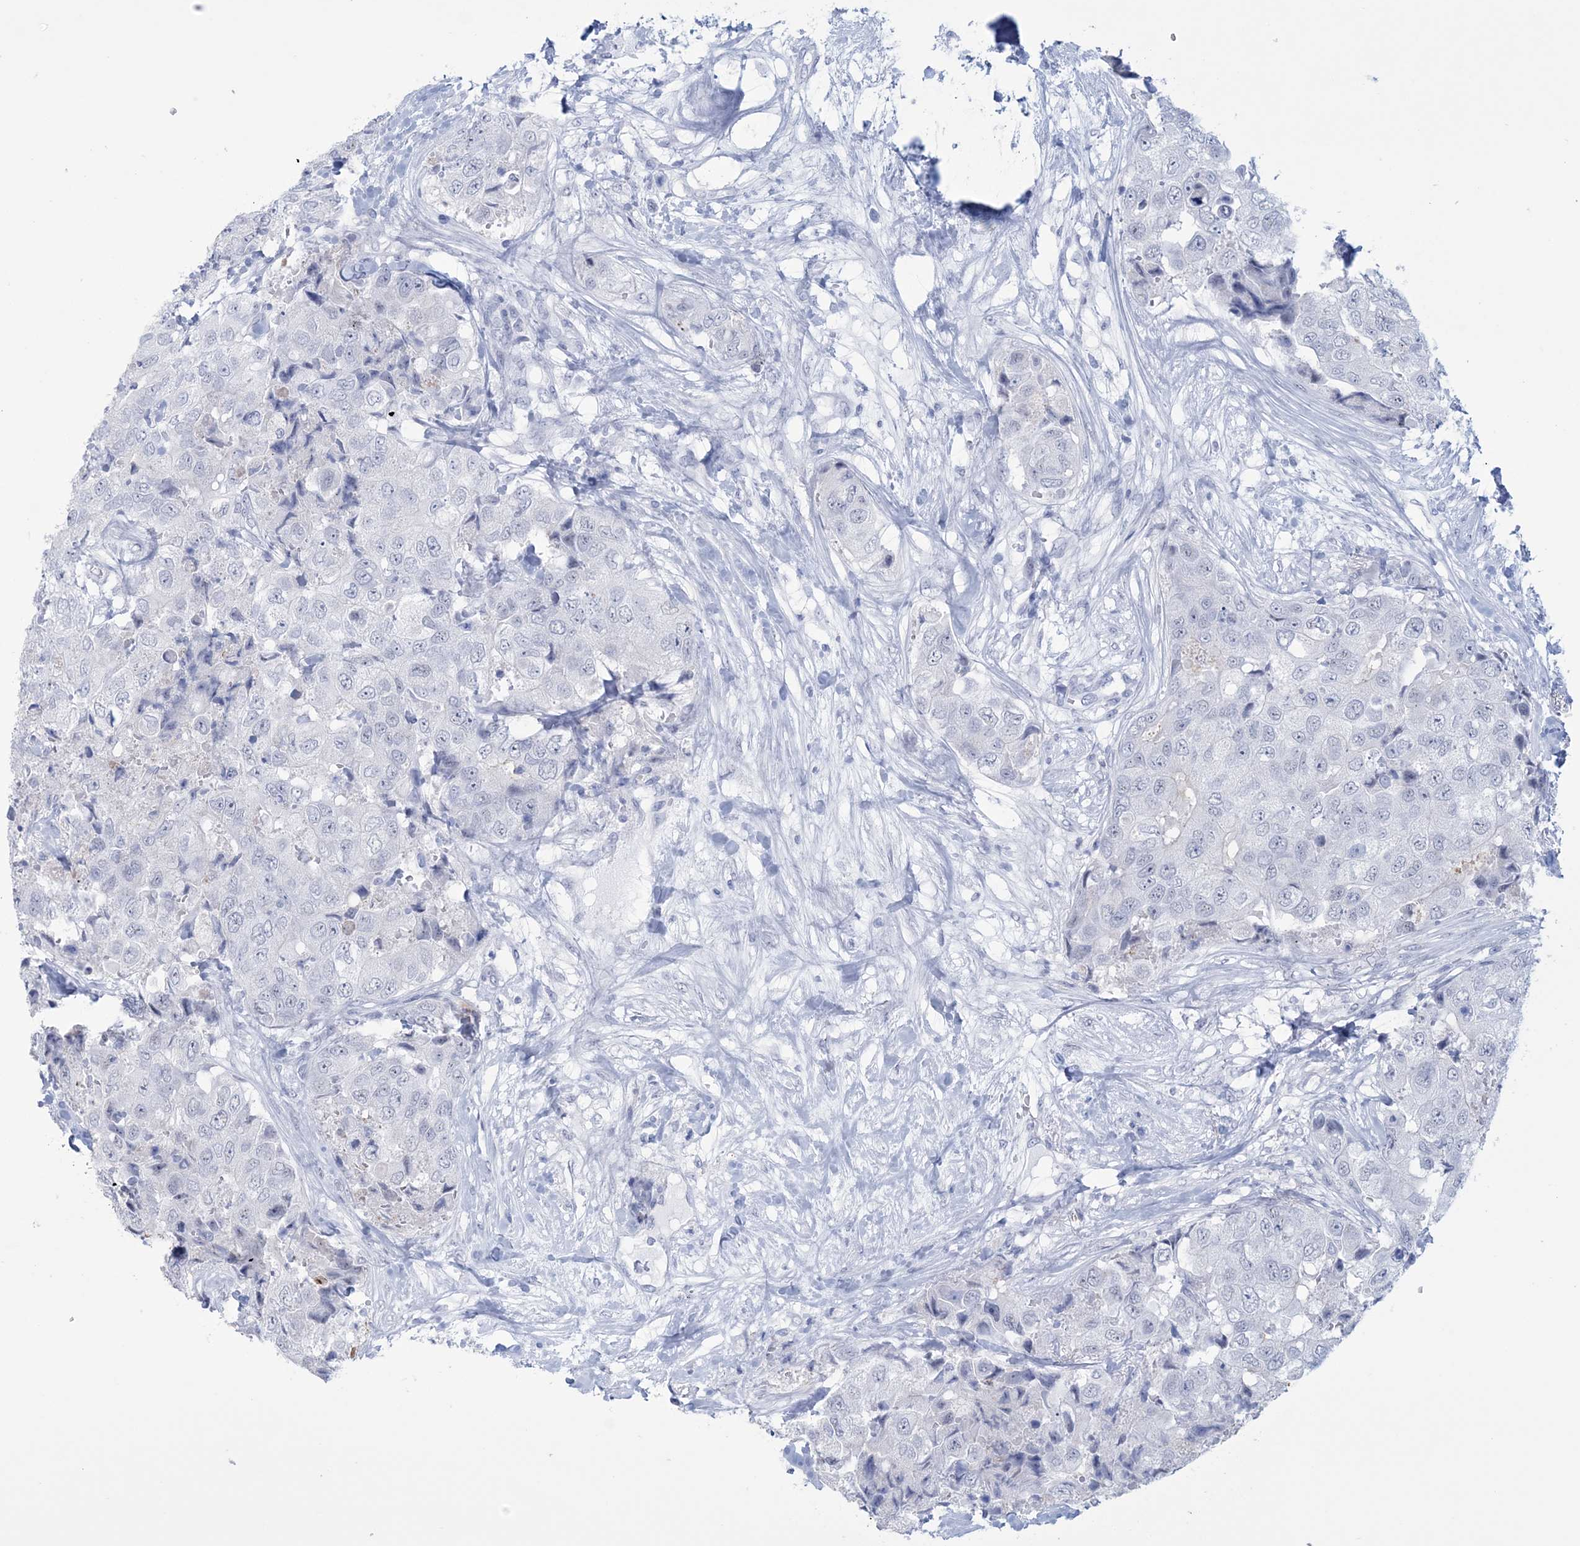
{"staining": {"intensity": "negative", "quantity": "none", "location": "none"}, "tissue": "breast cancer", "cell_type": "Tumor cells", "image_type": "cancer", "snomed": [{"axis": "morphology", "description": "Duct carcinoma"}, {"axis": "topography", "description": "Breast"}], "caption": "Photomicrograph shows no protein staining in tumor cells of breast invasive ductal carcinoma tissue. Brightfield microscopy of immunohistochemistry (IHC) stained with DAB (3,3'-diaminobenzidine) (brown) and hematoxylin (blue), captured at high magnification.", "gene": "DPCD", "patient": {"sex": "female", "age": 62}}